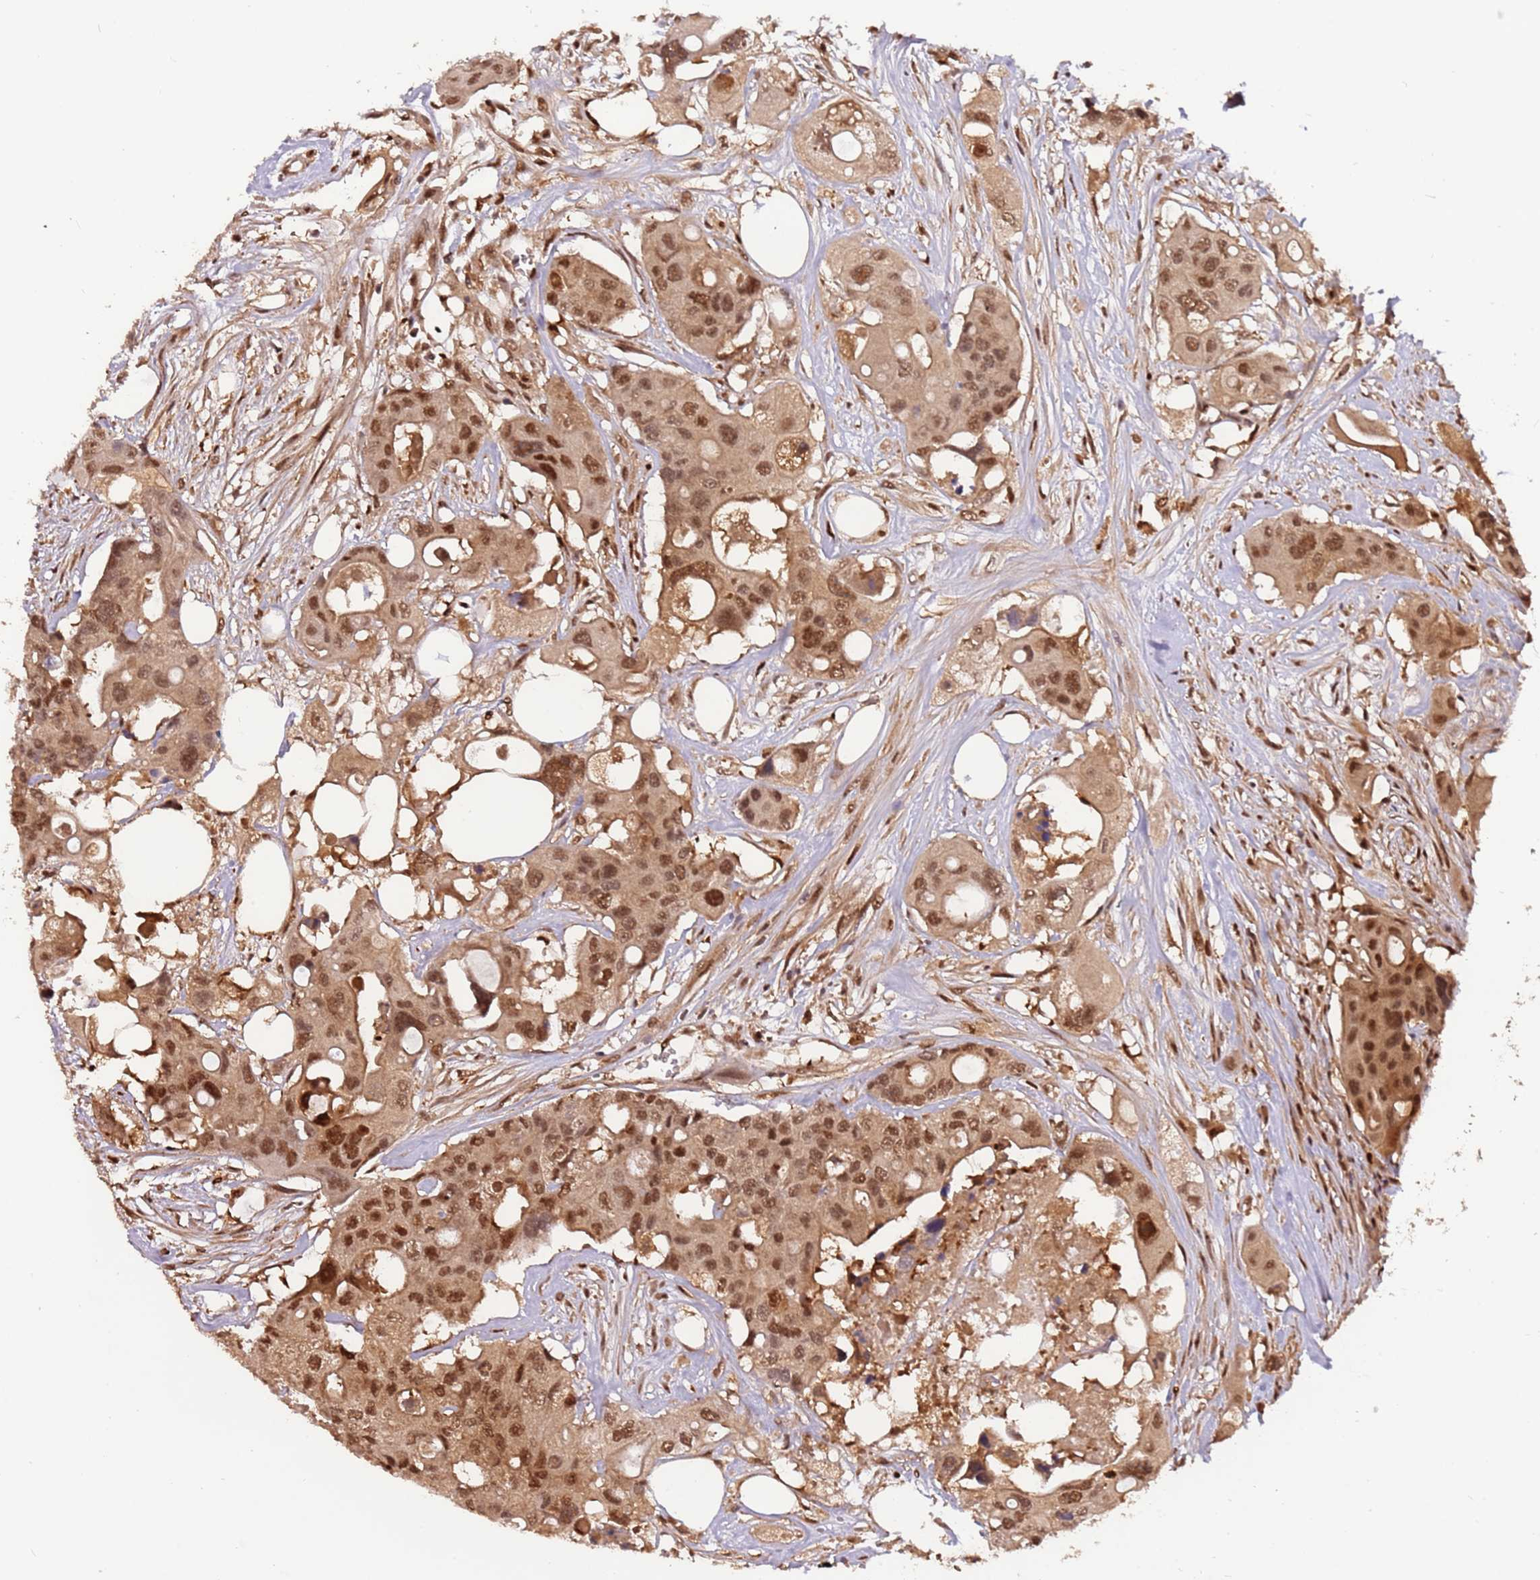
{"staining": {"intensity": "moderate", "quantity": ">75%", "location": "cytoplasmic/membranous,nuclear"}, "tissue": "colorectal cancer", "cell_type": "Tumor cells", "image_type": "cancer", "snomed": [{"axis": "morphology", "description": "Adenocarcinoma, NOS"}, {"axis": "topography", "description": "Colon"}], "caption": "Colorectal cancer (adenocarcinoma) stained for a protein displays moderate cytoplasmic/membranous and nuclear positivity in tumor cells.", "gene": "PGLS", "patient": {"sex": "male", "age": 77}}